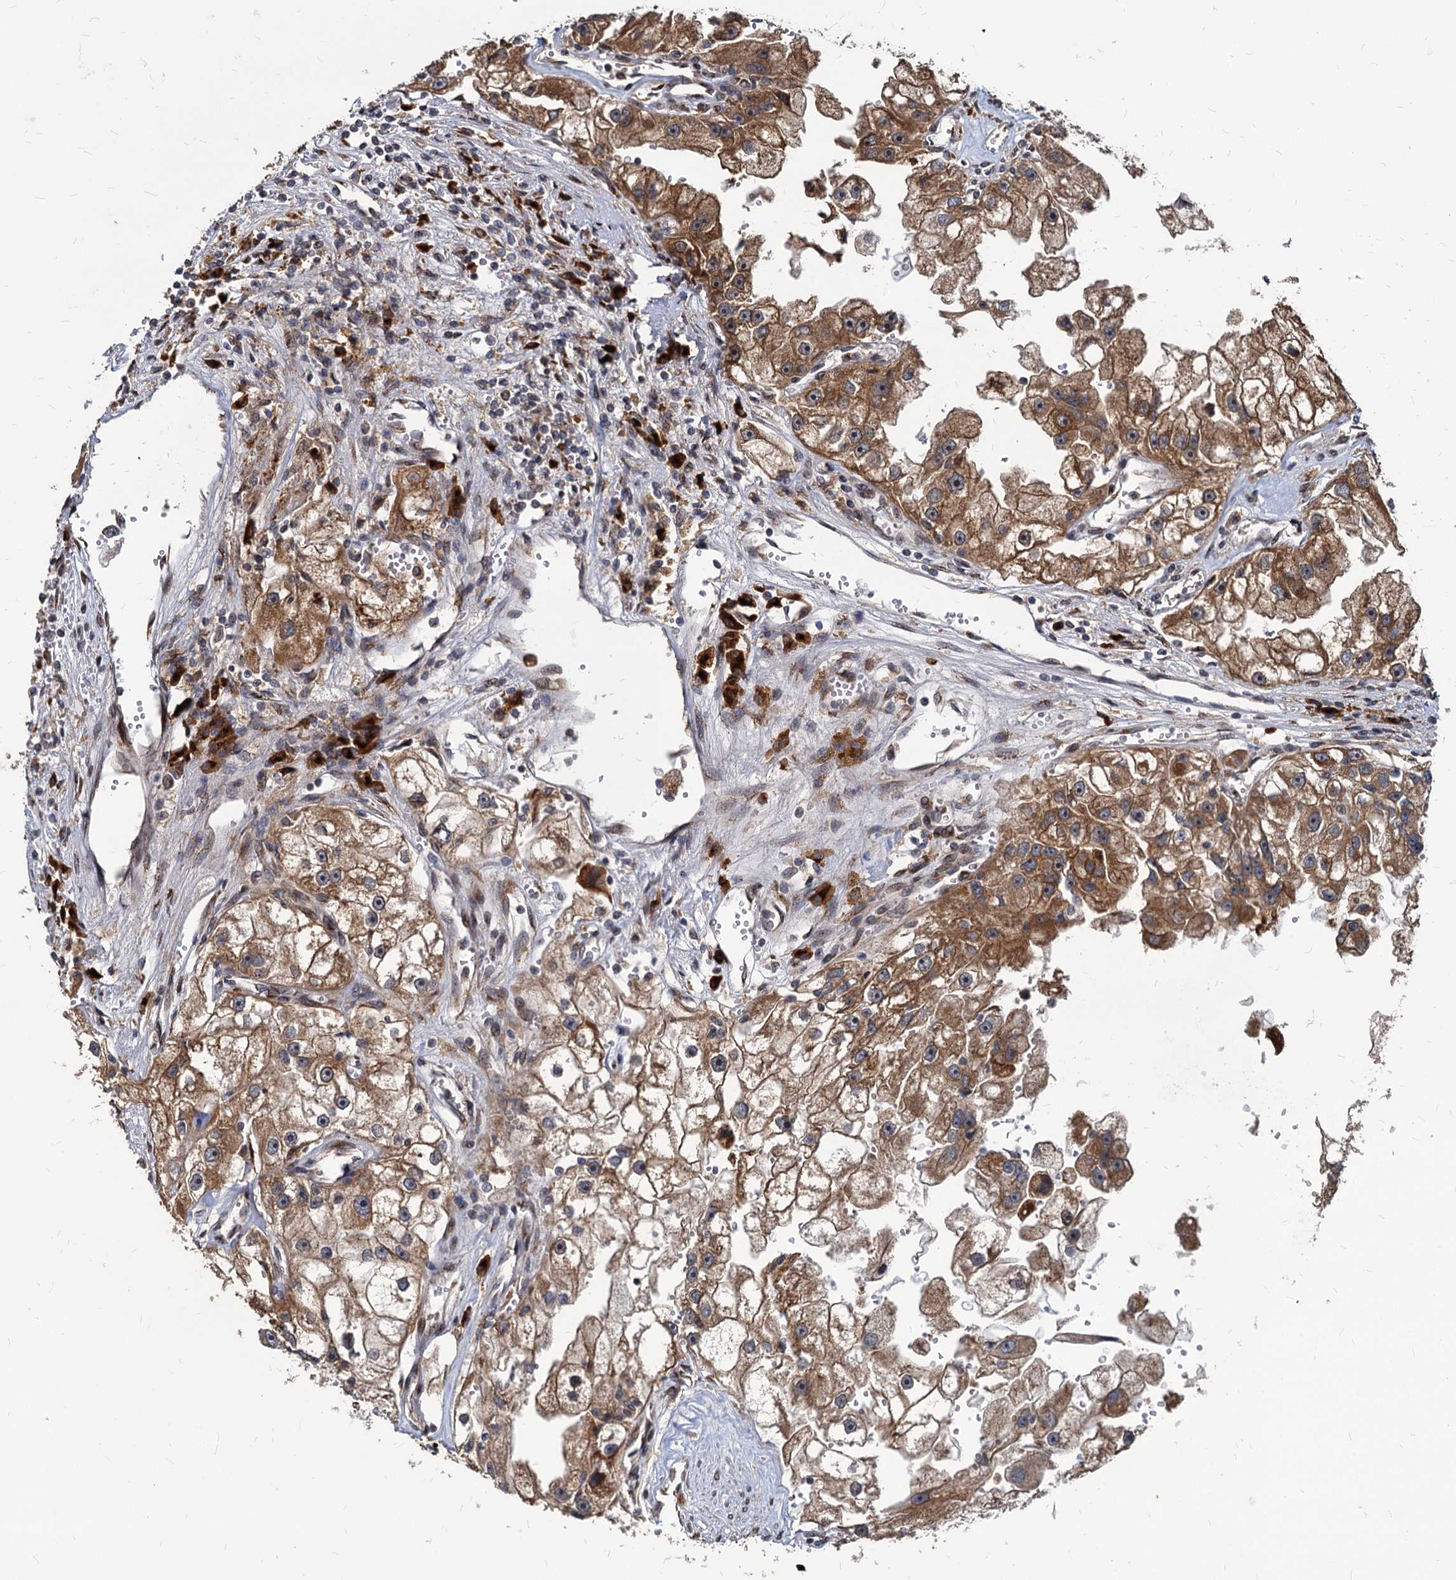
{"staining": {"intensity": "moderate", "quantity": ">75%", "location": "cytoplasmic/membranous"}, "tissue": "renal cancer", "cell_type": "Tumor cells", "image_type": "cancer", "snomed": [{"axis": "morphology", "description": "Adenocarcinoma, NOS"}, {"axis": "topography", "description": "Kidney"}], "caption": "Protein expression analysis of renal cancer (adenocarcinoma) demonstrates moderate cytoplasmic/membranous expression in about >75% of tumor cells. The staining was performed using DAB (3,3'-diaminobenzidine) to visualize the protein expression in brown, while the nuclei were stained in blue with hematoxylin (Magnification: 20x).", "gene": "SAAL1", "patient": {"sex": "male", "age": 63}}